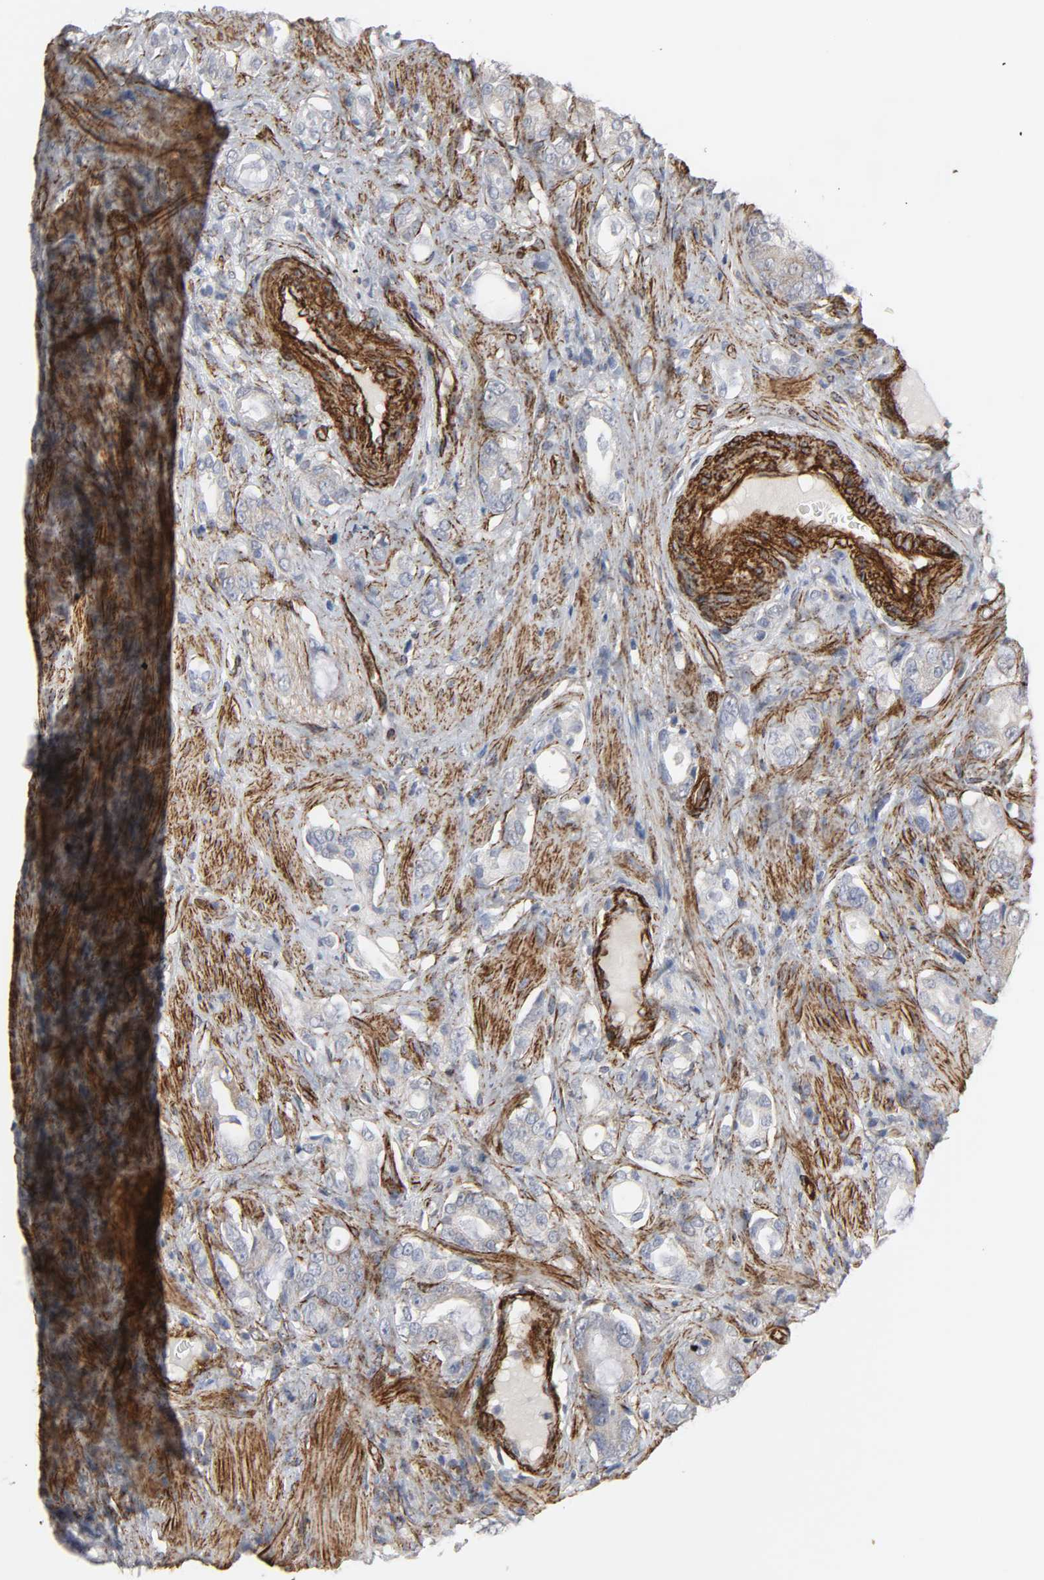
{"staining": {"intensity": "negative", "quantity": "none", "location": "none"}, "tissue": "prostate cancer", "cell_type": "Tumor cells", "image_type": "cancer", "snomed": [{"axis": "morphology", "description": "Adenocarcinoma, Low grade"}, {"axis": "topography", "description": "Prostate"}], "caption": "The micrograph demonstrates no staining of tumor cells in prostate low-grade adenocarcinoma.", "gene": "GNG2", "patient": {"sex": "male", "age": 58}}